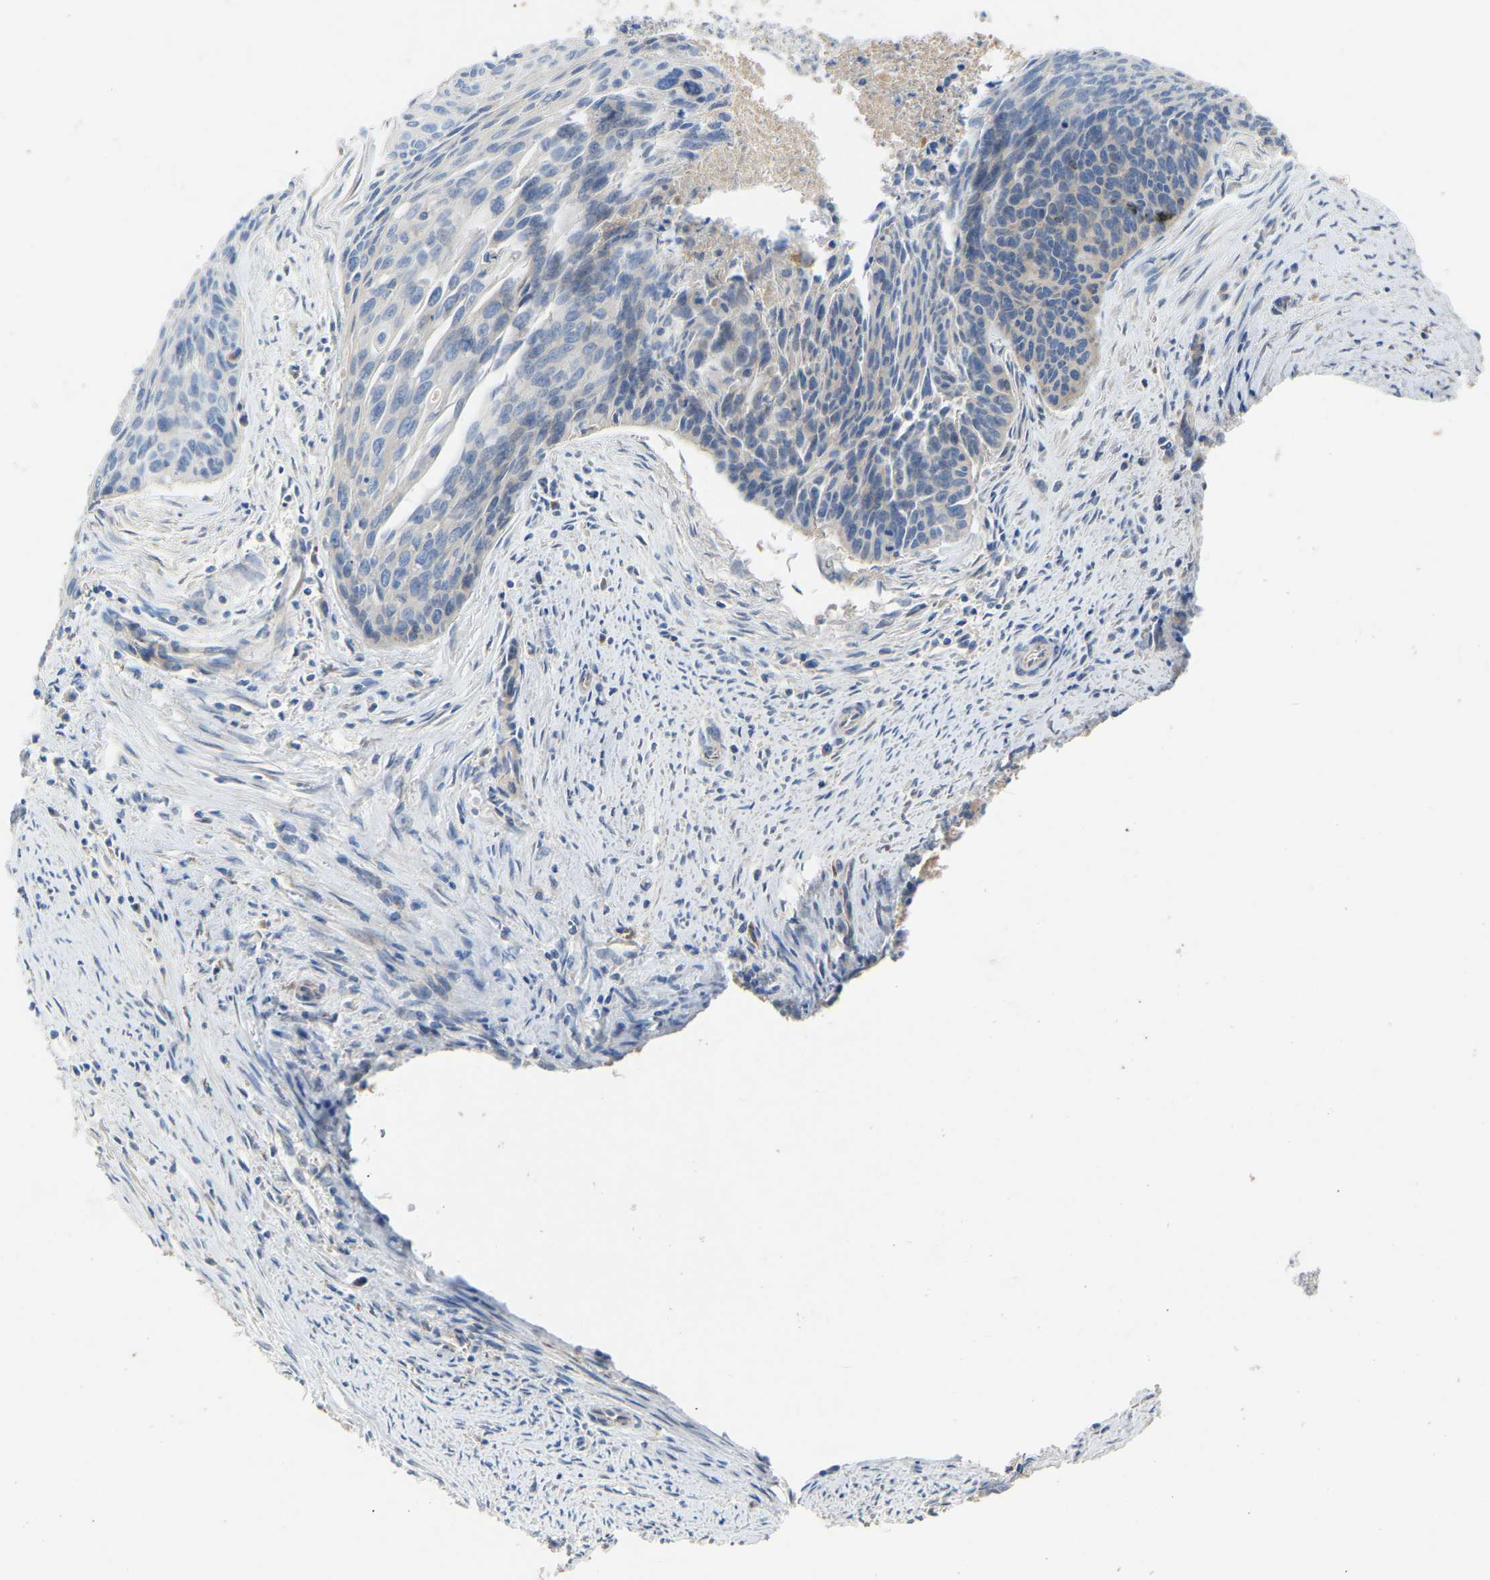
{"staining": {"intensity": "negative", "quantity": "none", "location": "none"}, "tissue": "cervical cancer", "cell_type": "Tumor cells", "image_type": "cancer", "snomed": [{"axis": "morphology", "description": "Squamous cell carcinoma, NOS"}, {"axis": "topography", "description": "Cervix"}], "caption": "Immunohistochemistry image of neoplastic tissue: squamous cell carcinoma (cervical) stained with DAB shows no significant protein positivity in tumor cells.", "gene": "RGP1", "patient": {"sex": "female", "age": 55}}